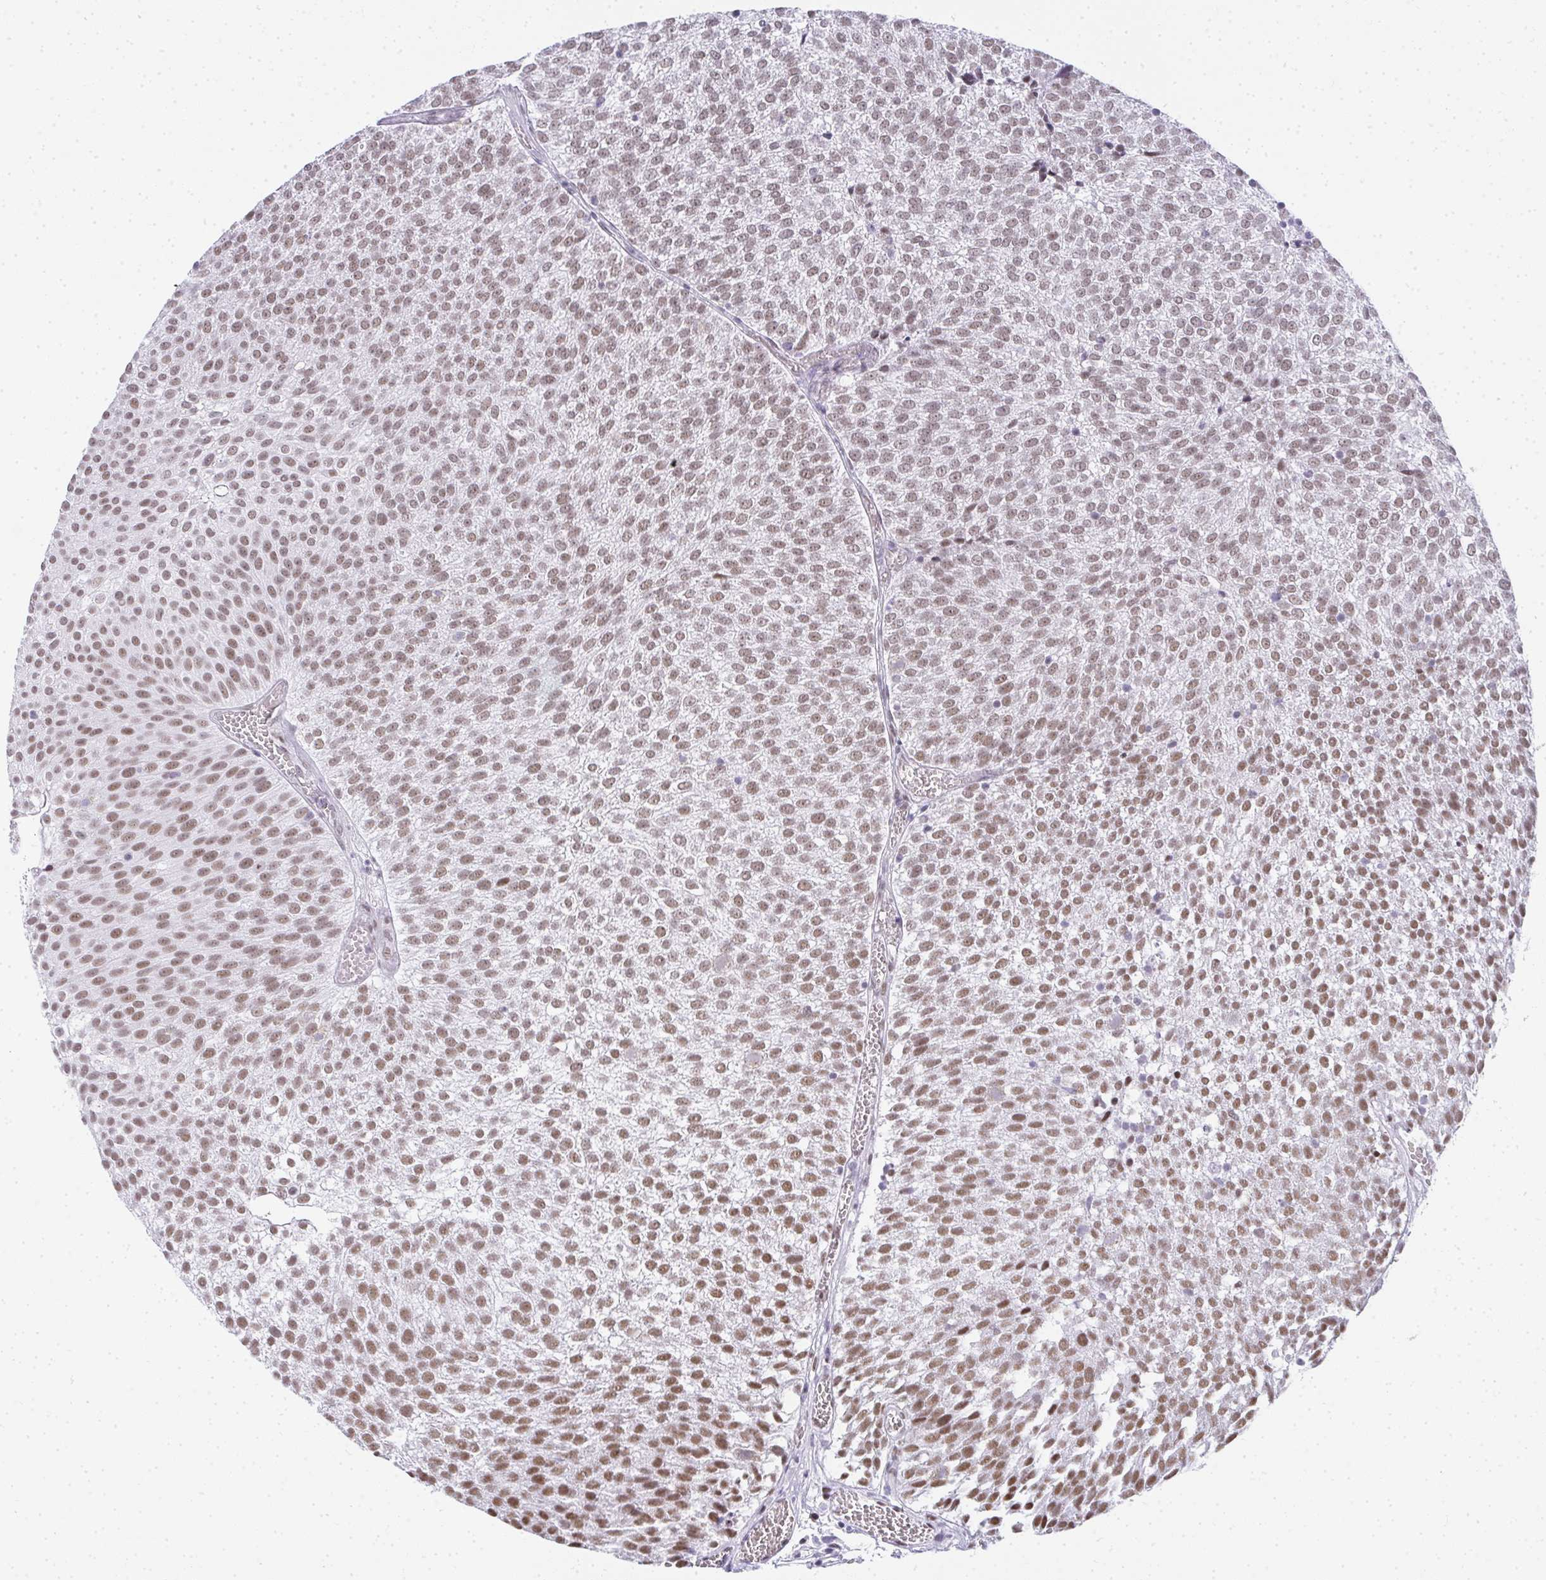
{"staining": {"intensity": "moderate", "quantity": ">75%", "location": "nuclear"}, "tissue": "urothelial cancer", "cell_type": "Tumor cells", "image_type": "cancer", "snomed": [{"axis": "morphology", "description": "Urothelial carcinoma, Low grade"}, {"axis": "topography", "description": "Urinary bladder"}], "caption": "Urothelial carcinoma (low-grade) tissue demonstrates moderate nuclear expression in about >75% of tumor cells, visualized by immunohistochemistry.", "gene": "PLA2G1B", "patient": {"sex": "female", "age": 79}}